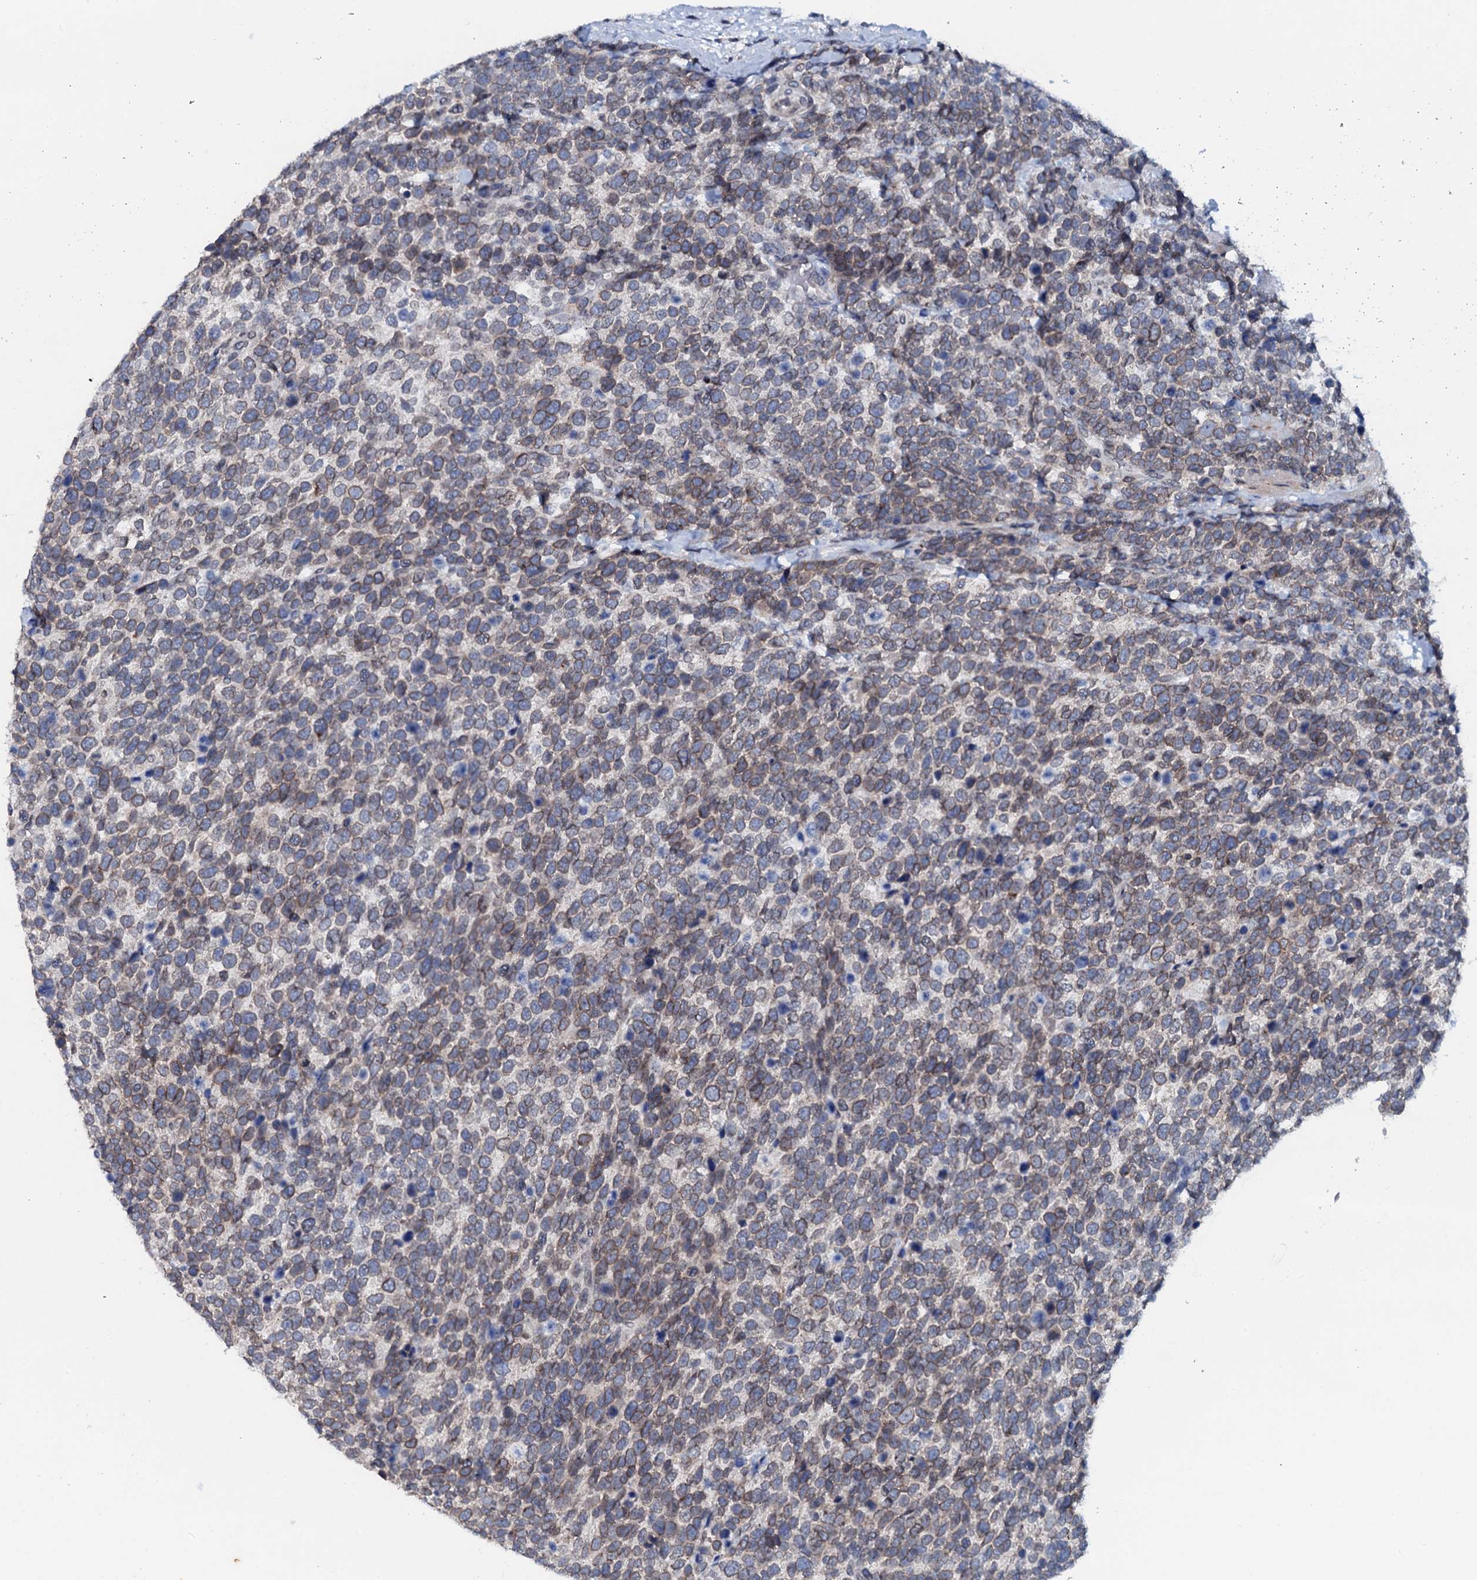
{"staining": {"intensity": "weak", "quantity": "25%-75%", "location": "cytoplasmic/membranous"}, "tissue": "urothelial cancer", "cell_type": "Tumor cells", "image_type": "cancer", "snomed": [{"axis": "morphology", "description": "Urothelial carcinoma, High grade"}, {"axis": "topography", "description": "Urinary bladder"}], "caption": "This is an image of IHC staining of urothelial carcinoma (high-grade), which shows weak positivity in the cytoplasmic/membranous of tumor cells.", "gene": "SNTA1", "patient": {"sex": "female", "age": 82}}